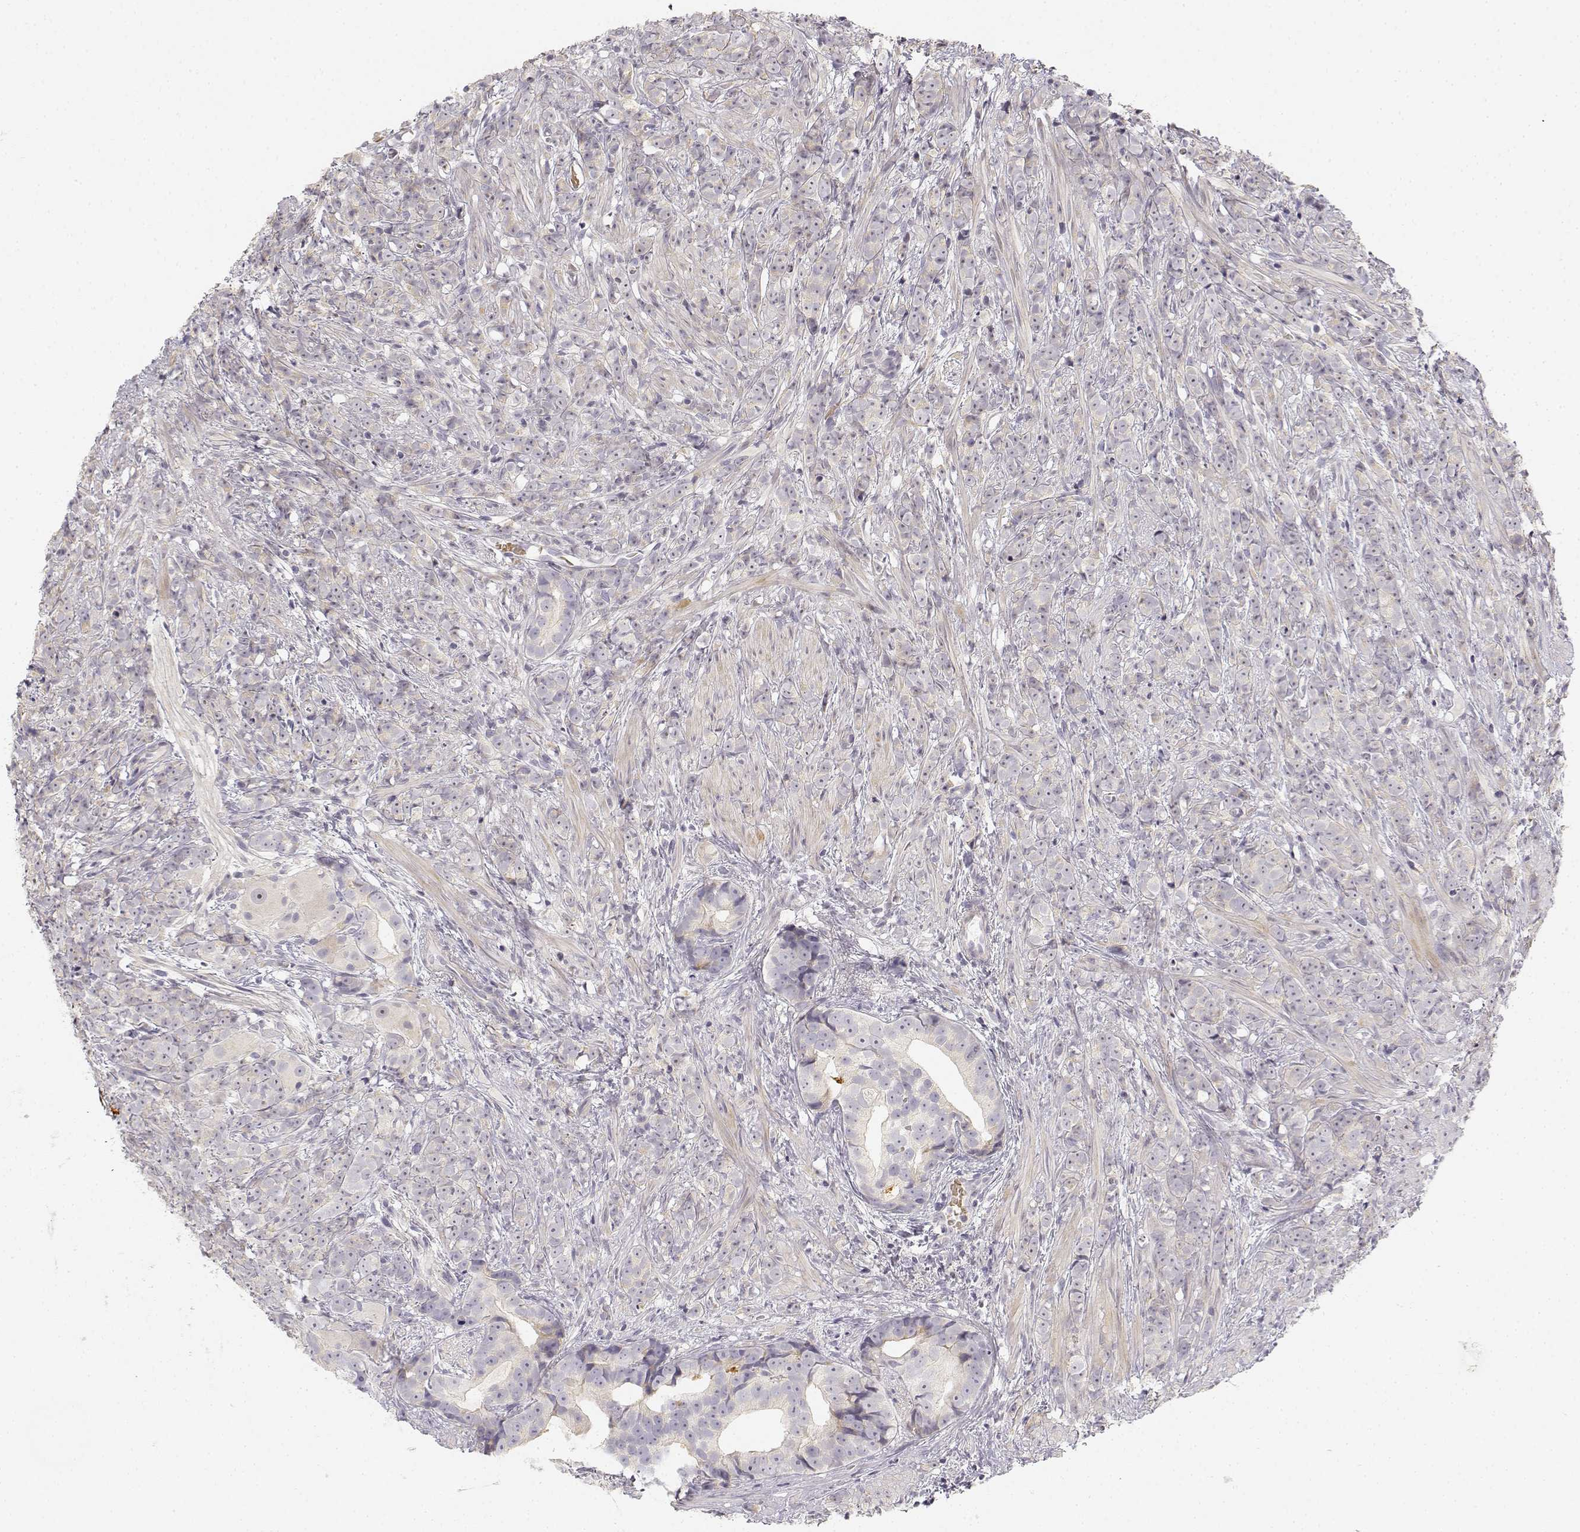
{"staining": {"intensity": "weak", "quantity": "<25%", "location": "cytoplasmic/membranous"}, "tissue": "prostate cancer", "cell_type": "Tumor cells", "image_type": "cancer", "snomed": [{"axis": "morphology", "description": "Adenocarcinoma, High grade"}, {"axis": "topography", "description": "Prostate"}], "caption": "Photomicrograph shows no significant protein staining in tumor cells of prostate cancer.", "gene": "GLIPR1L2", "patient": {"sex": "male", "age": 81}}